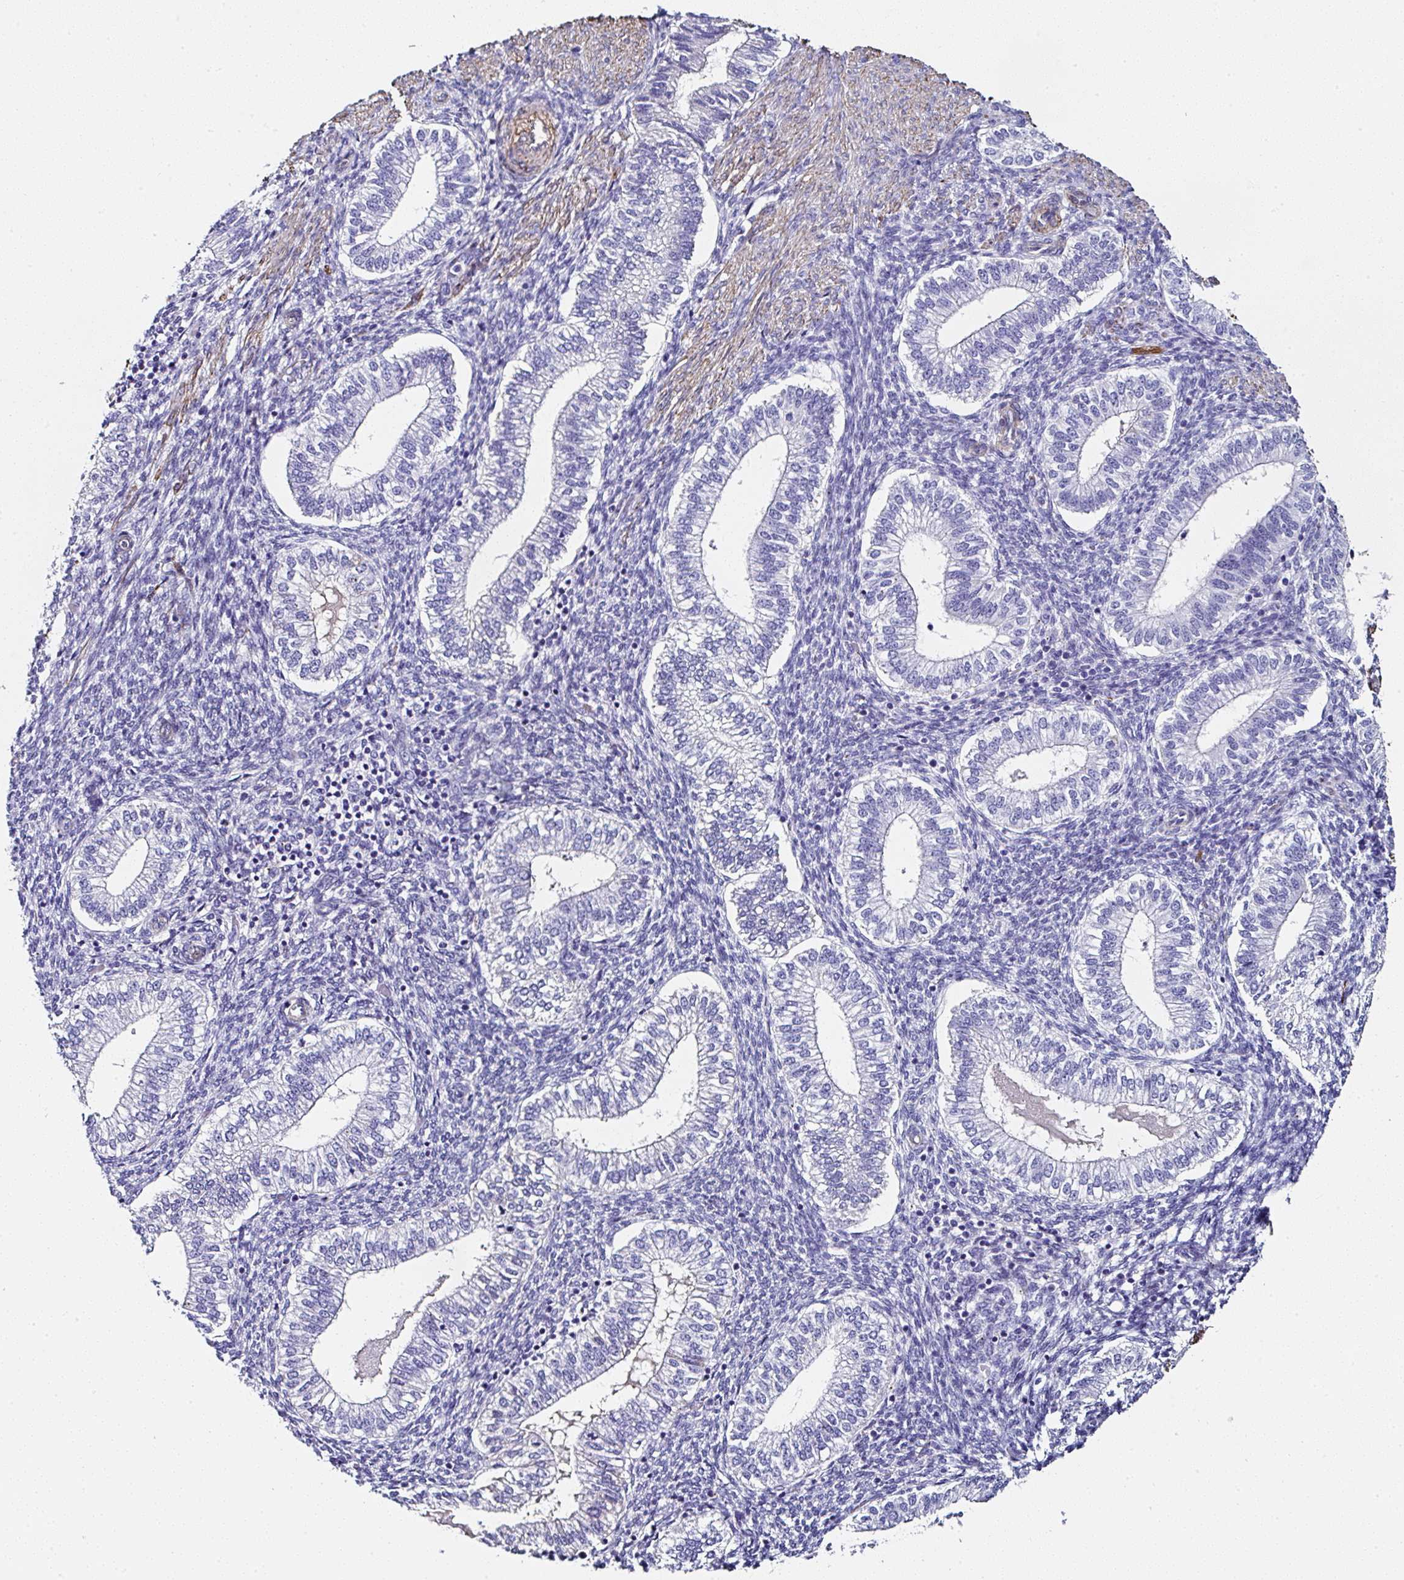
{"staining": {"intensity": "negative", "quantity": "none", "location": "none"}, "tissue": "endometrium", "cell_type": "Cells in endometrial stroma", "image_type": "normal", "snomed": [{"axis": "morphology", "description": "Normal tissue, NOS"}, {"axis": "topography", "description": "Endometrium"}], "caption": "Cells in endometrial stroma show no significant protein staining in unremarkable endometrium. Brightfield microscopy of immunohistochemistry stained with DAB (3,3'-diaminobenzidine) (brown) and hematoxylin (blue), captured at high magnification.", "gene": "PPFIA4", "patient": {"sex": "female", "age": 25}}